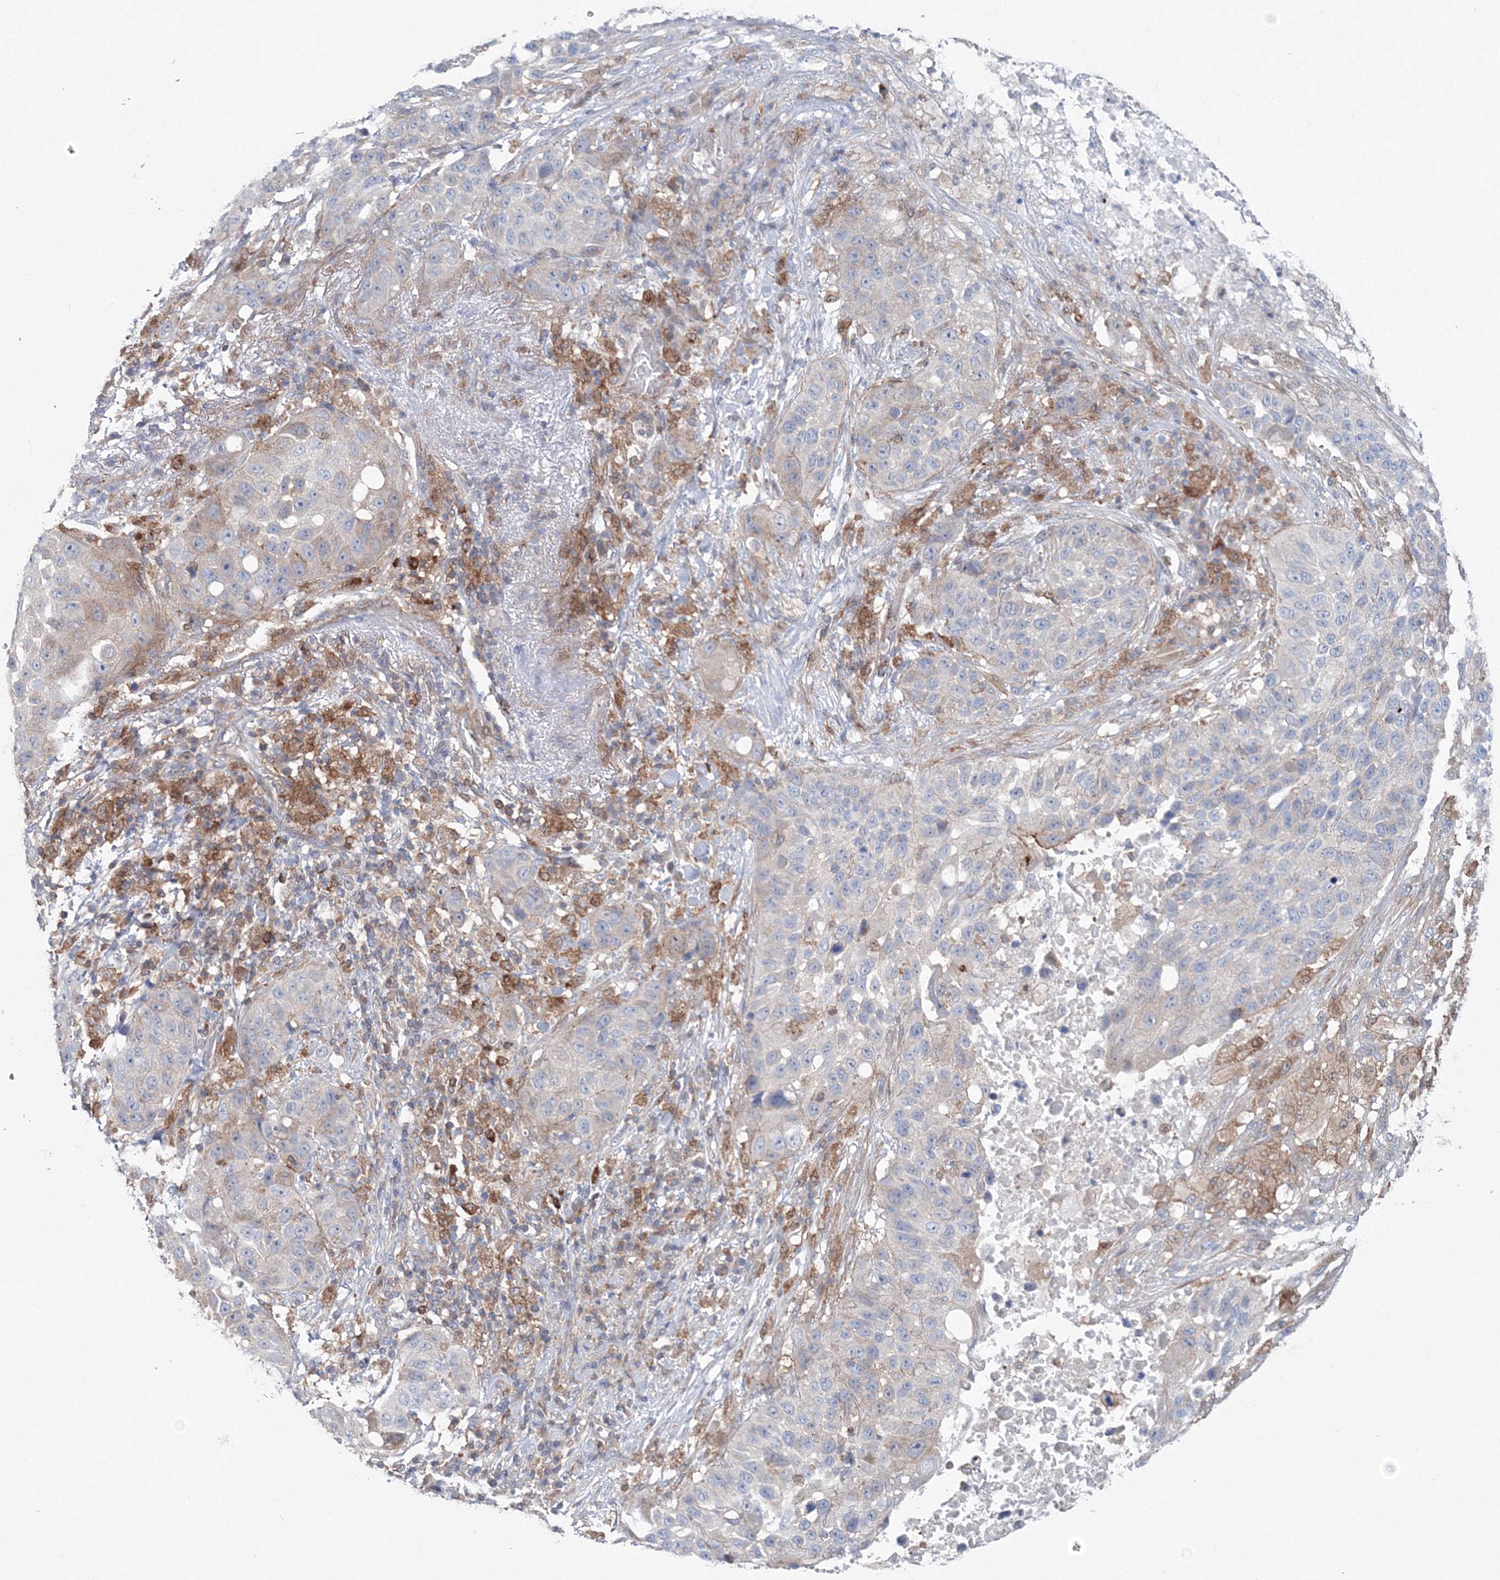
{"staining": {"intensity": "negative", "quantity": "none", "location": "none"}, "tissue": "lung cancer", "cell_type": "Tumor cells", "image_type": "cancer", "snomed": [{"axis": "morphology", "description": "Squamous cell carcinoma, NOS"}, {"axis": "topography", "description": "Lung"}], "caption": "There is no significant expression in tumor cells of lung cancer (squamous cell carcinoma). (DAB immunohistochemistry (IHC) visualized using brightfield microscopy, high magnification).", "gene": "GGA2", "patient": {"sex": "male", "age": 57}}